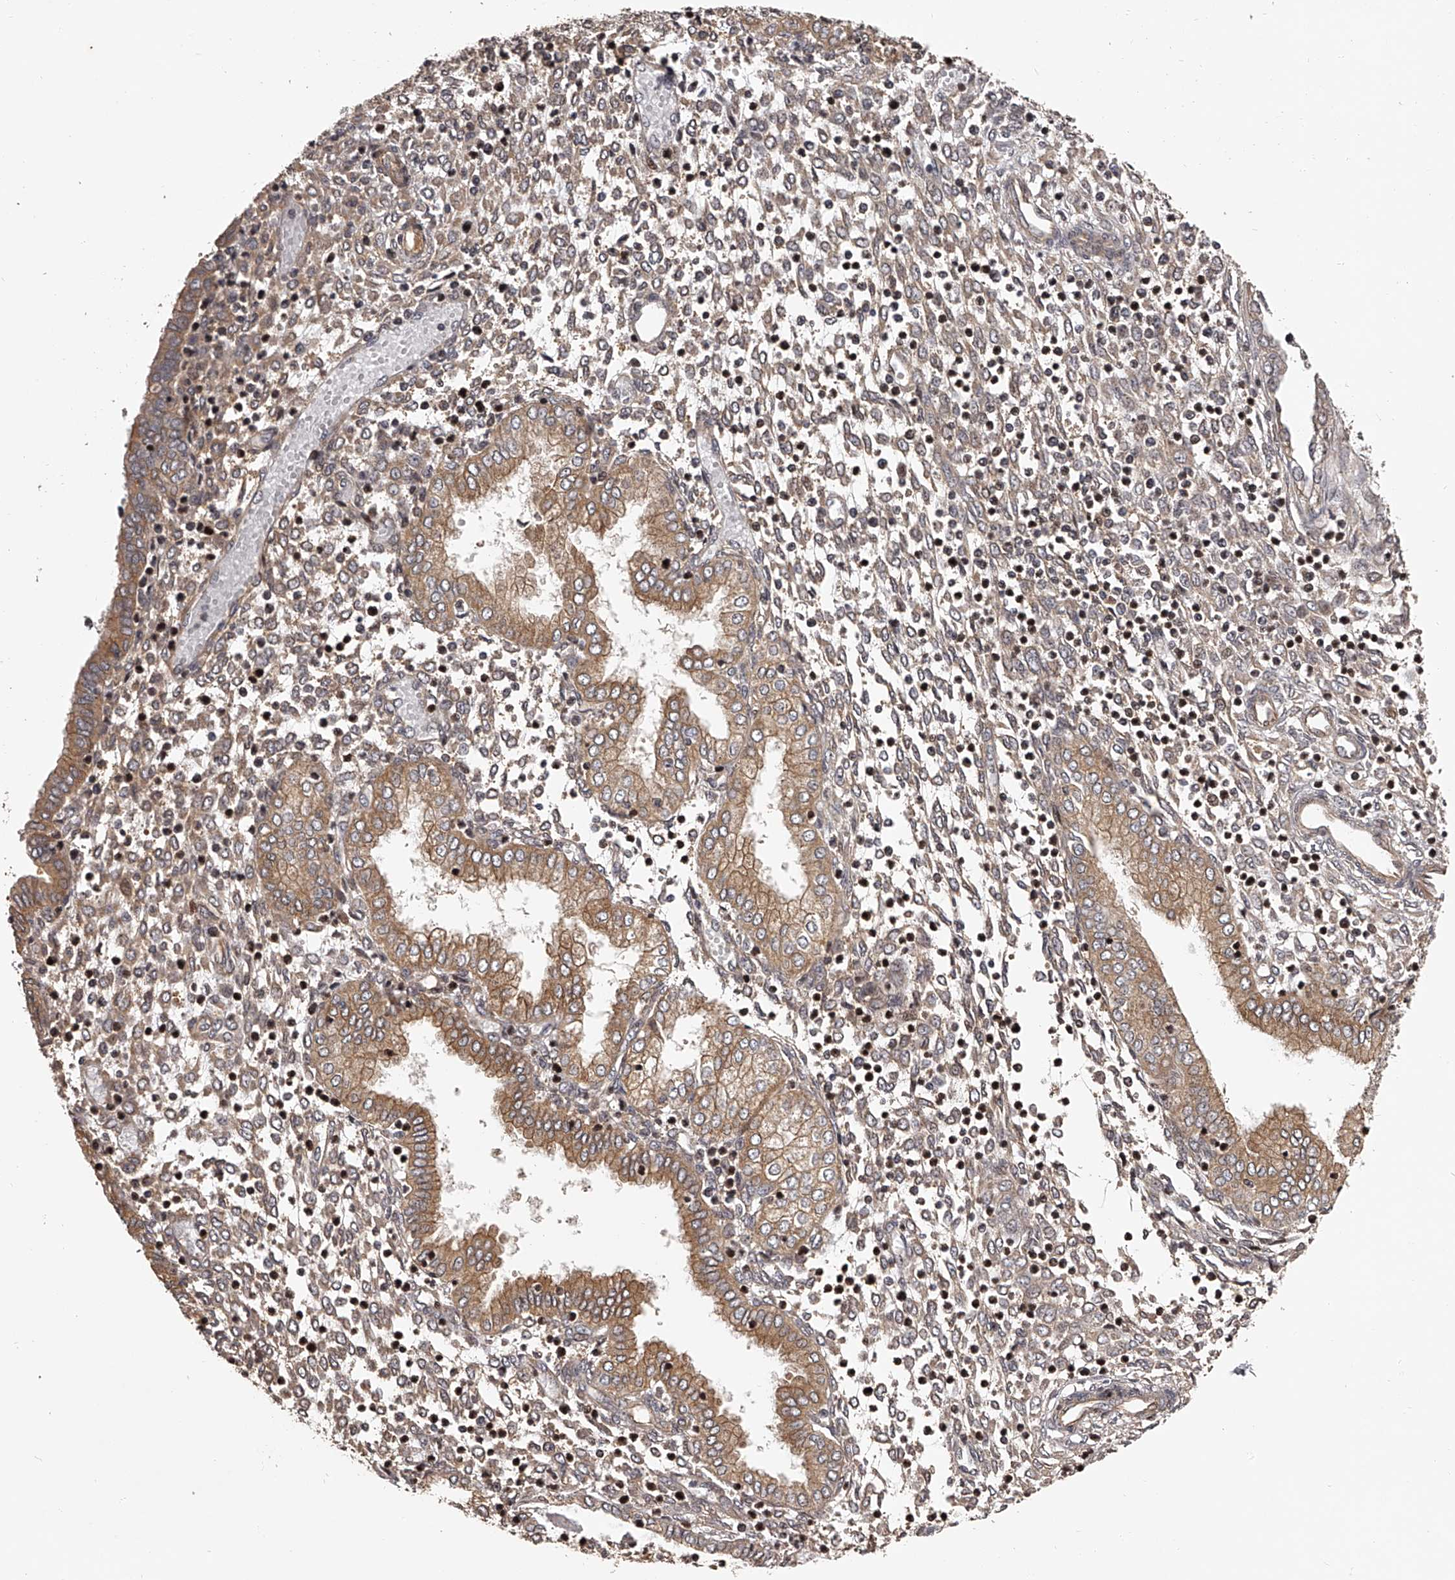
{"staining": {"intensity": "weak", "quantity": "25%-75%", "location": "cytoplasmic/membranous"}, "tissue": "endometrium", "cell_type": "Cells in endometrial stroma", "image_type": "normal", "snomed": [{"axis": "morphology", "description": "Normal tissue, NOS"}, {"axis": "topography", "description": "Endometrium"}], "caption": "Brown immunohistochemical staining in unremarkable endometrium demonstrates weak cytoplasmic/membranous staining in approximately 25%-75% of cells in endometrial stroma. The staining was performed using DAB (3,3'-diaminobenzidine) to visualize the protein expression in brown, while the nuclei were stained in blue with hematoxylin (Magnification: 20x).", "gene": "PFDN2", "patient": {"sex": "female", "age": 53}}